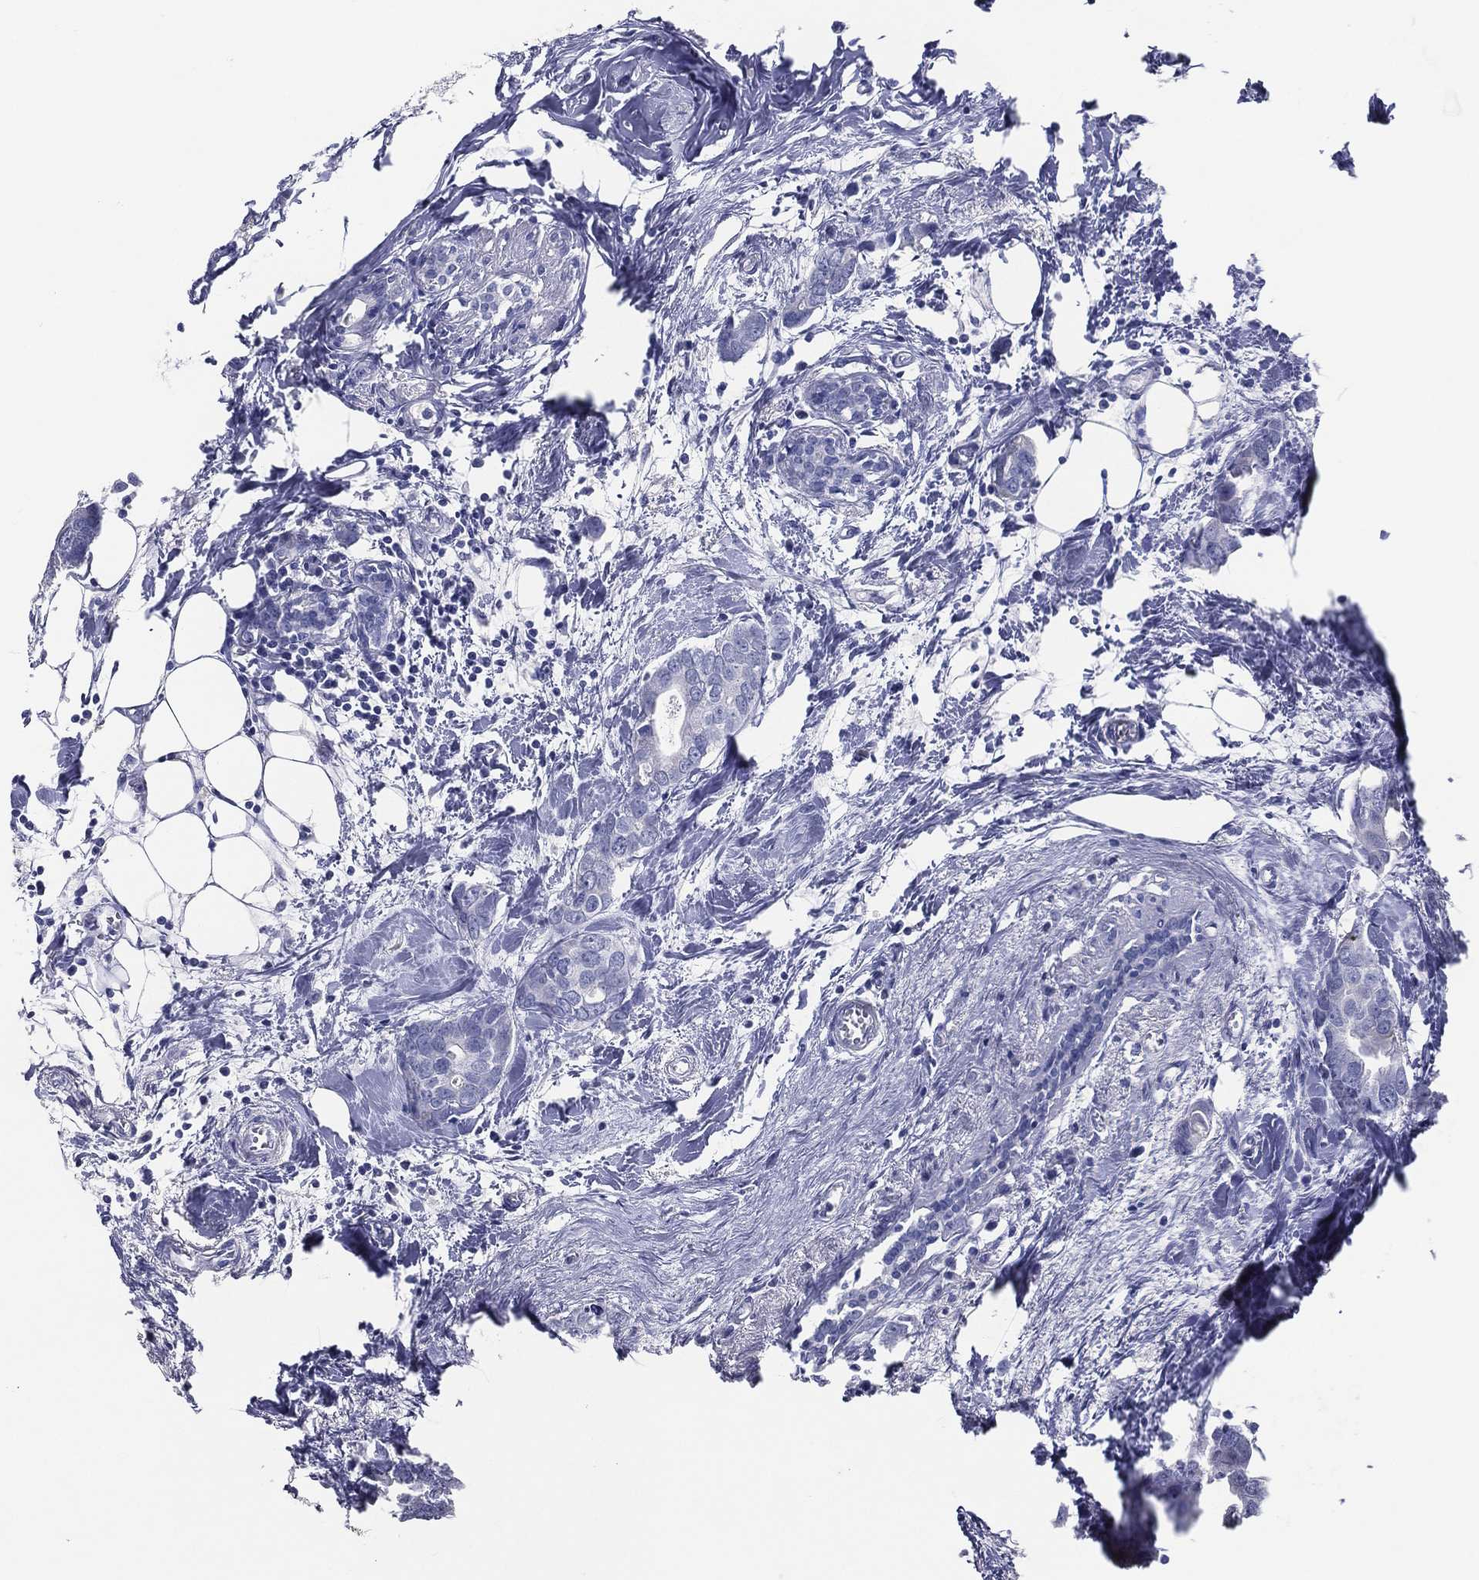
{"staining": {"intensity": "negative", "quantity": "none", "location": "none"}, "tissue": "breast cancer", "cell_type": "Tumor cells", "image_type": "cancer", "snomed": [{"axis": "morphology", "description": "Duct carcinoma"}, {"axis": "topography", "description": "Breast"}], "caption": "High magnification brightfield microscopy of breast infiltrating ductal carcinoma stained with DAB (3,3'-diaminobenzidine) (brown) and counterstained with hematoxylin (blue): tumor cells show no significant positivity.", "gene": "ACE2", "patient": {"sex": "female", "age": 83}}